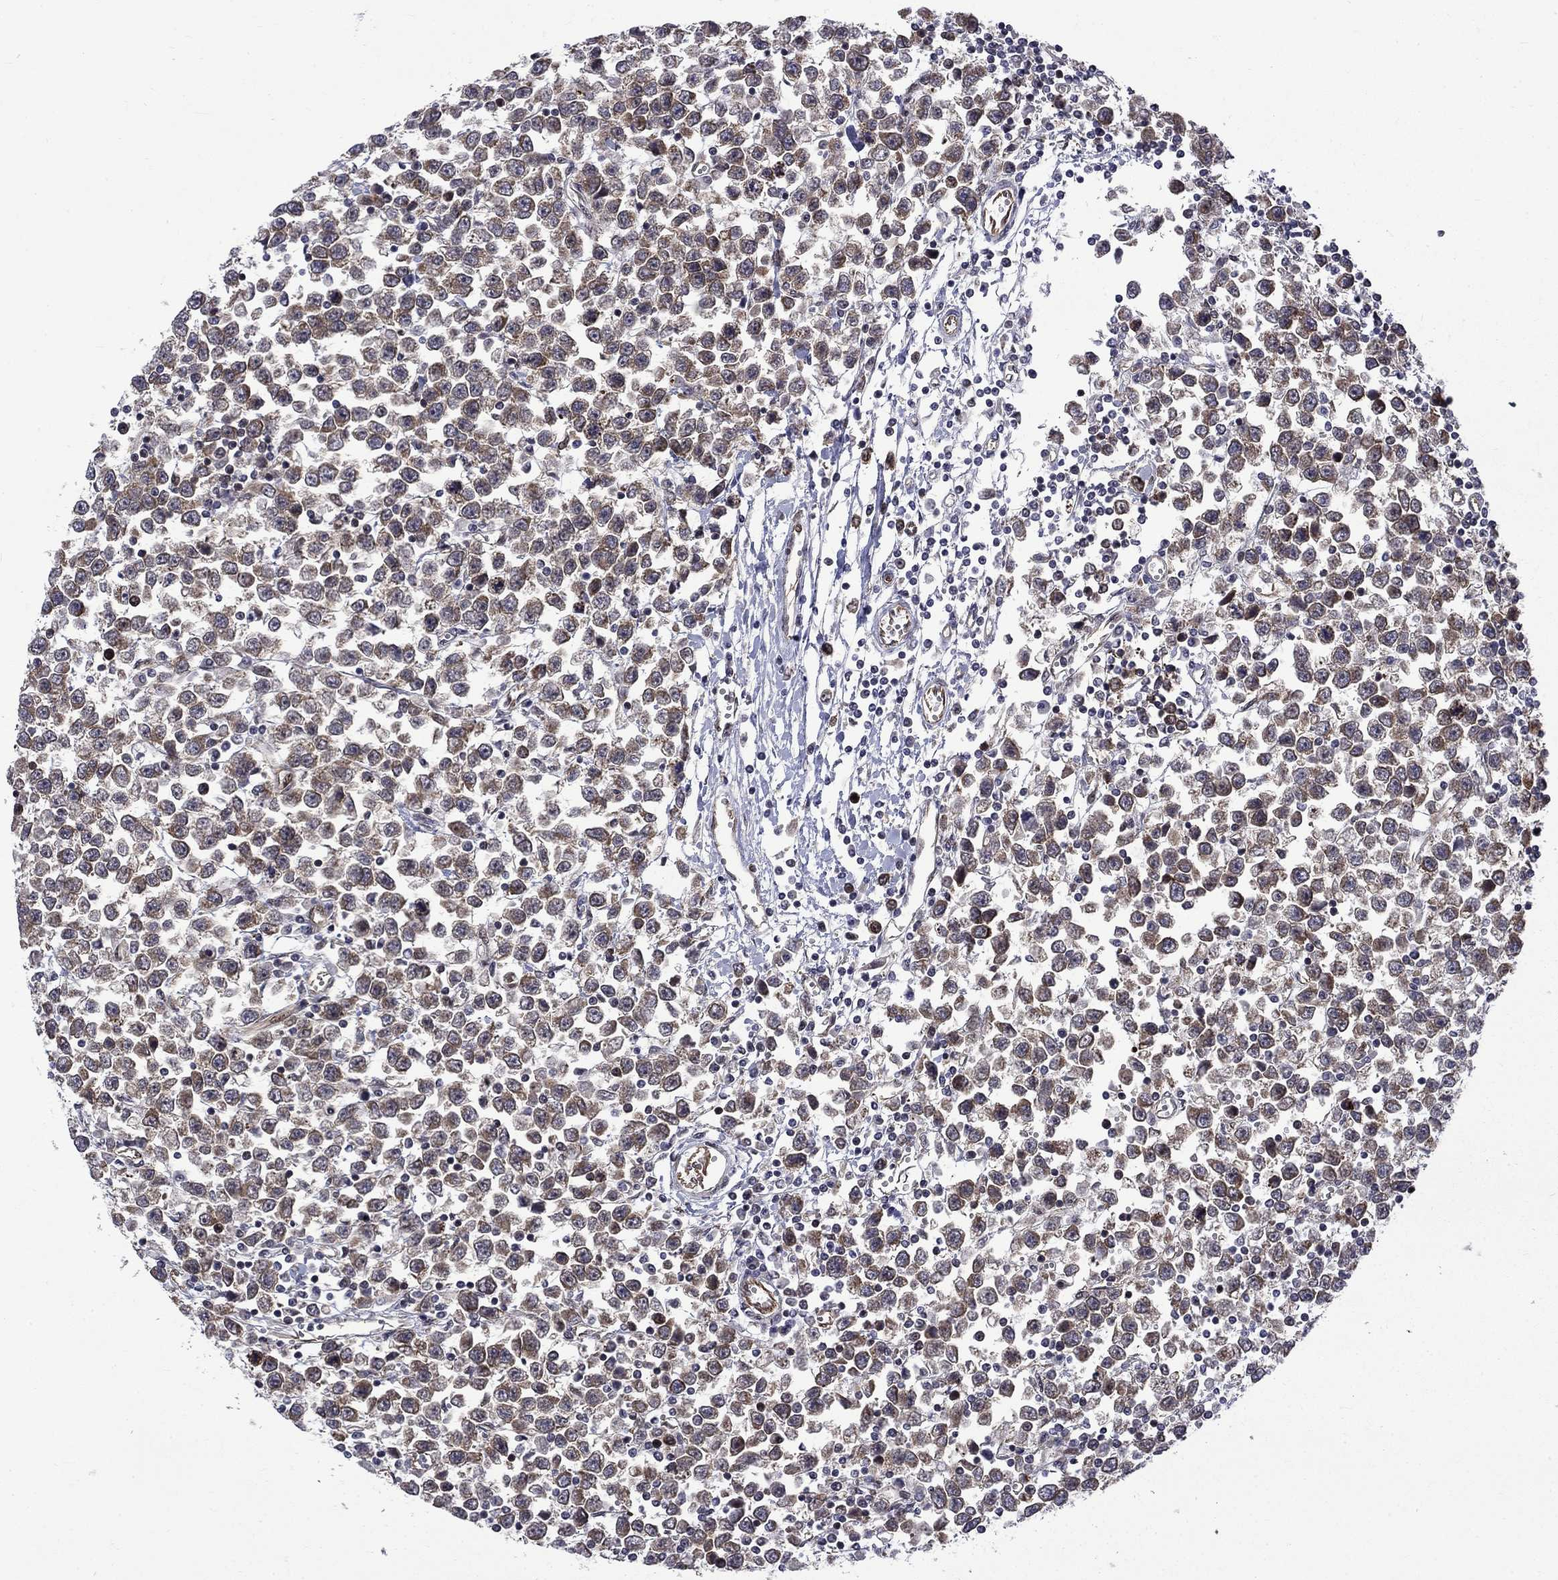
{"staining": {"intensity": "moderate", "quantity": "<25%", "location": "cytoplasmic/membranous"}, "tissue": "testis cancer", "cell_type": "Tumor cells", "image_type": "cancer", "snomed": [{"axis": "morphology", "description": "Seminoma, NOS"}, {"axis": "topography", "description": "Testis"}], "caption": "Protein staining exhibits moderate cytoplasmic/membranous staining in approximately <25% of tumor cells in testis cancer (seminoma).", "gene": "KPNA3", "patient": {"sex": "male", "age": 34}}